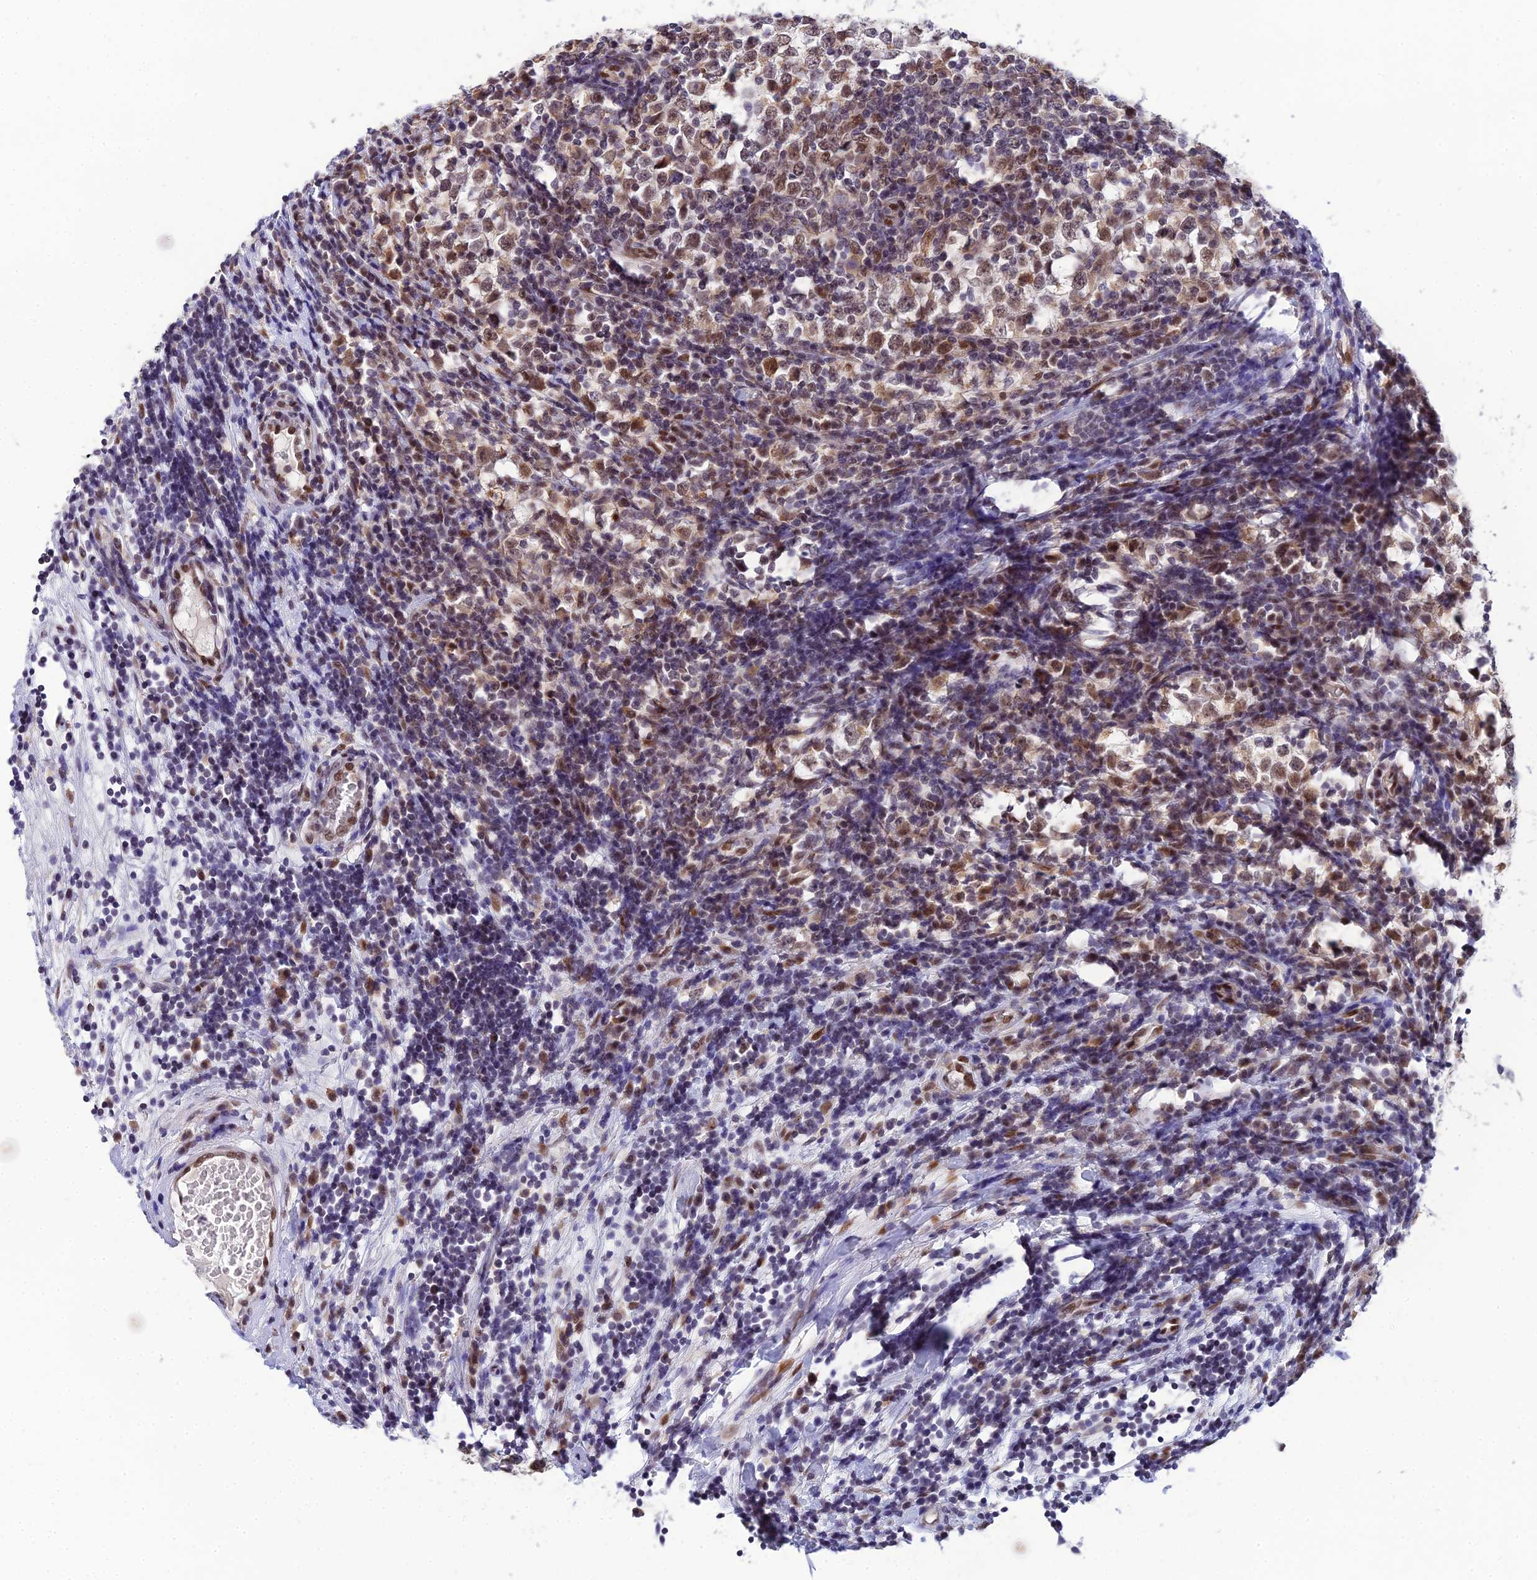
{"staining": {"intensity": "weak", "quantity": ">75%", "location": "cytoplasmic/membranous,nuclear"}, "tissue": "testis cancer", "cell_type": "Tumor cells", "image_type": "cancer", "snomed": [{"axis": "morphology", "description": "Seminoma, NOS"}, {"axis": "topography", "description": "Testis"}], "caption": "Immunohistochemistry micrograph of neoplastic tissue: testis cancer (seminoma) stained using IHC demonstrates low levels of weak protein expression localized specifically in the cytoplasmic/membranous and nuclear of tumor cells, appearing as a cytoplasmic/membranous and nuclear brown color.", "gene": "C2orf49", "patient": {"sex": "male", "age": 65}}